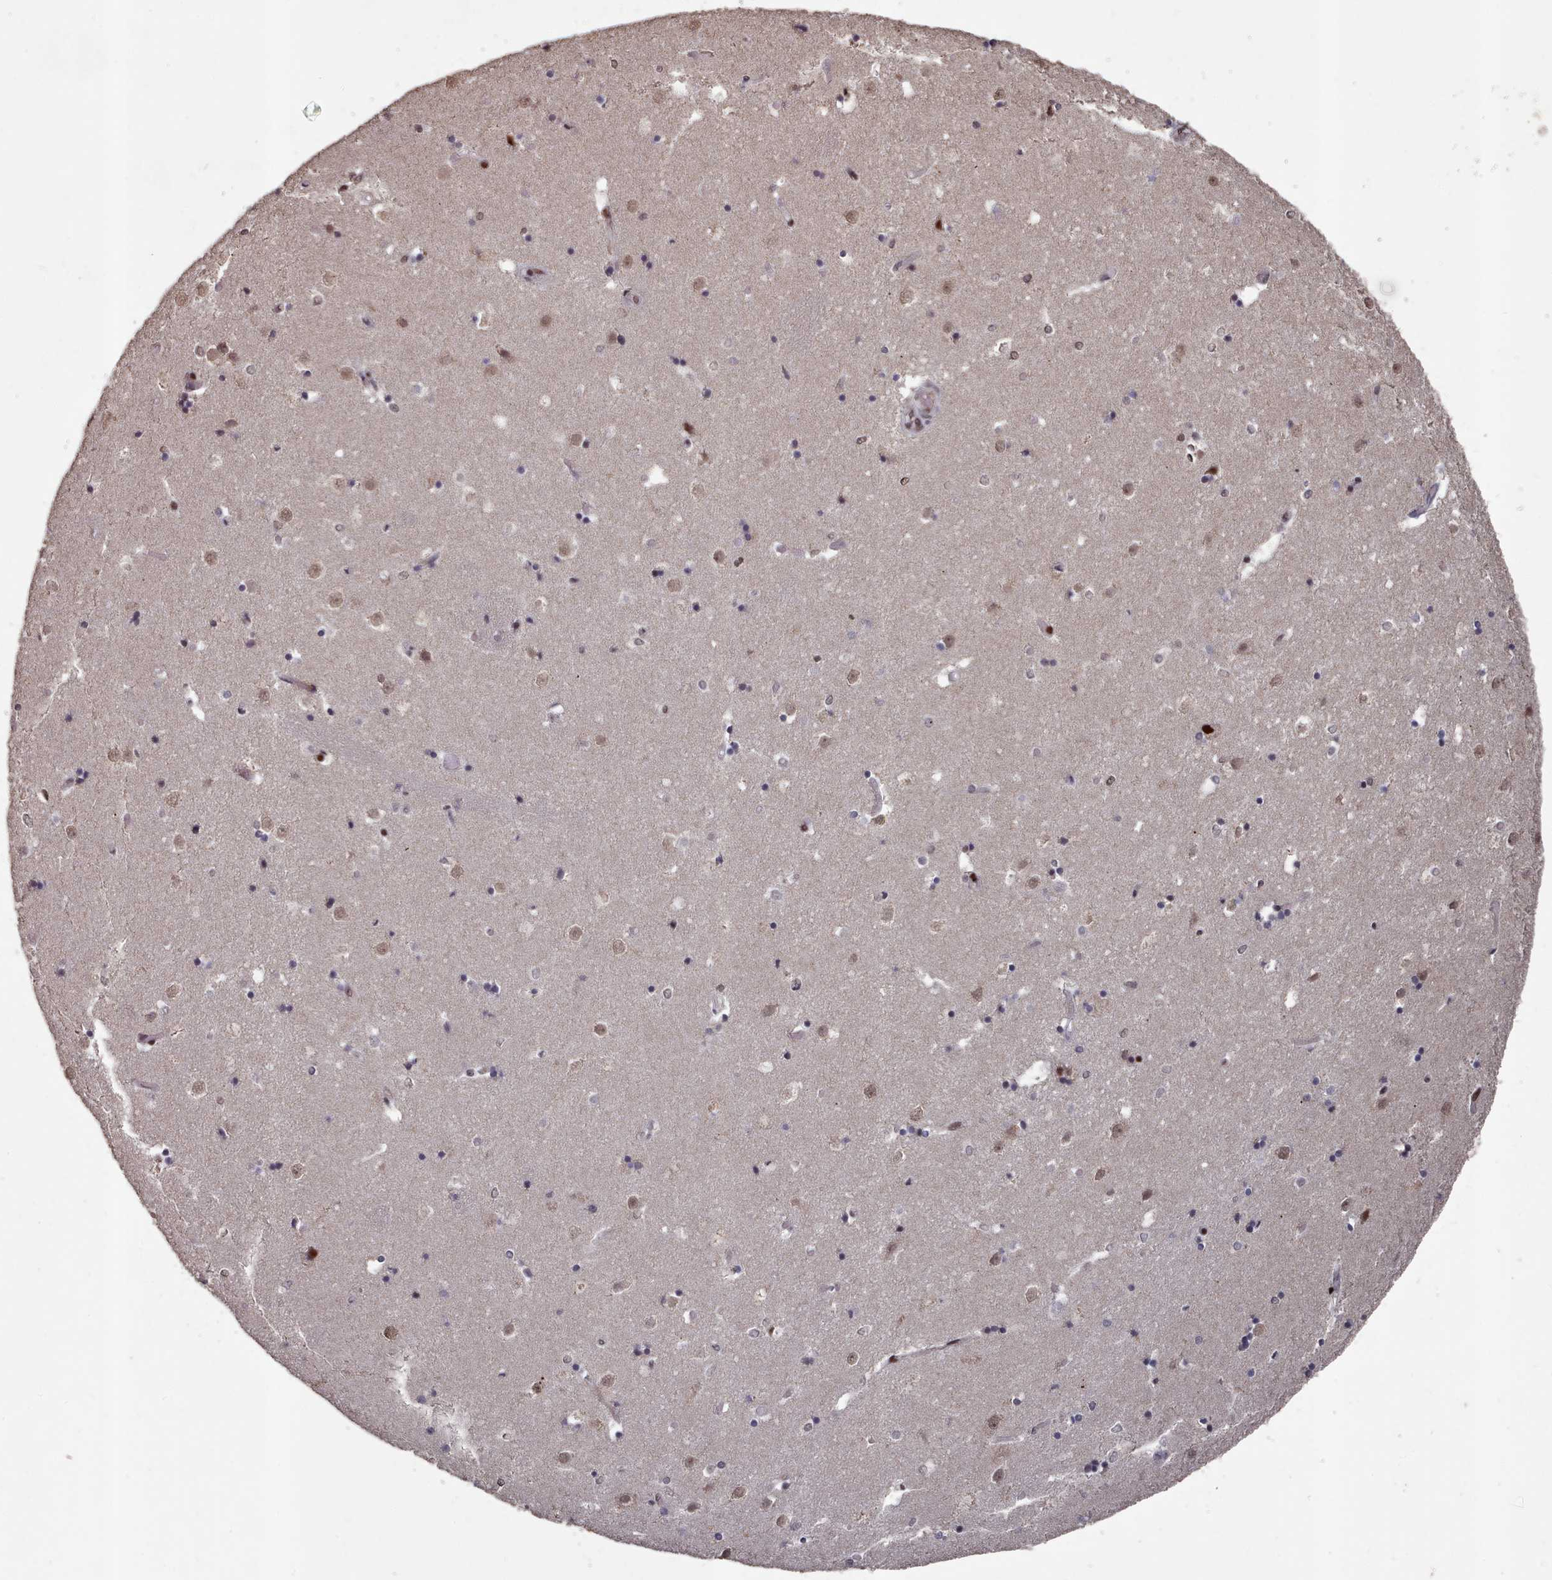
{"staining": {"intensity": "moderate", "quantity": "25%-75%", "location": "nuclear"}, "tissue": "caudate", "cell_type": "Glial cells", "image_type": "normal", "snomed": [{"axis": "morphology", "description": "Normal tissue, NOS"}, {"axis": "topography", "description": "Lateral ventricle wall"}], "caption": "Glial cells exhibit moderate nuclear expression in about 25%-75% of cells in normal caudate. (DAB IHC, brown staining for protein, blue staining for nuclei).", "gene": "PNRC2", "patient": {"sex": "female", "age": 52}}